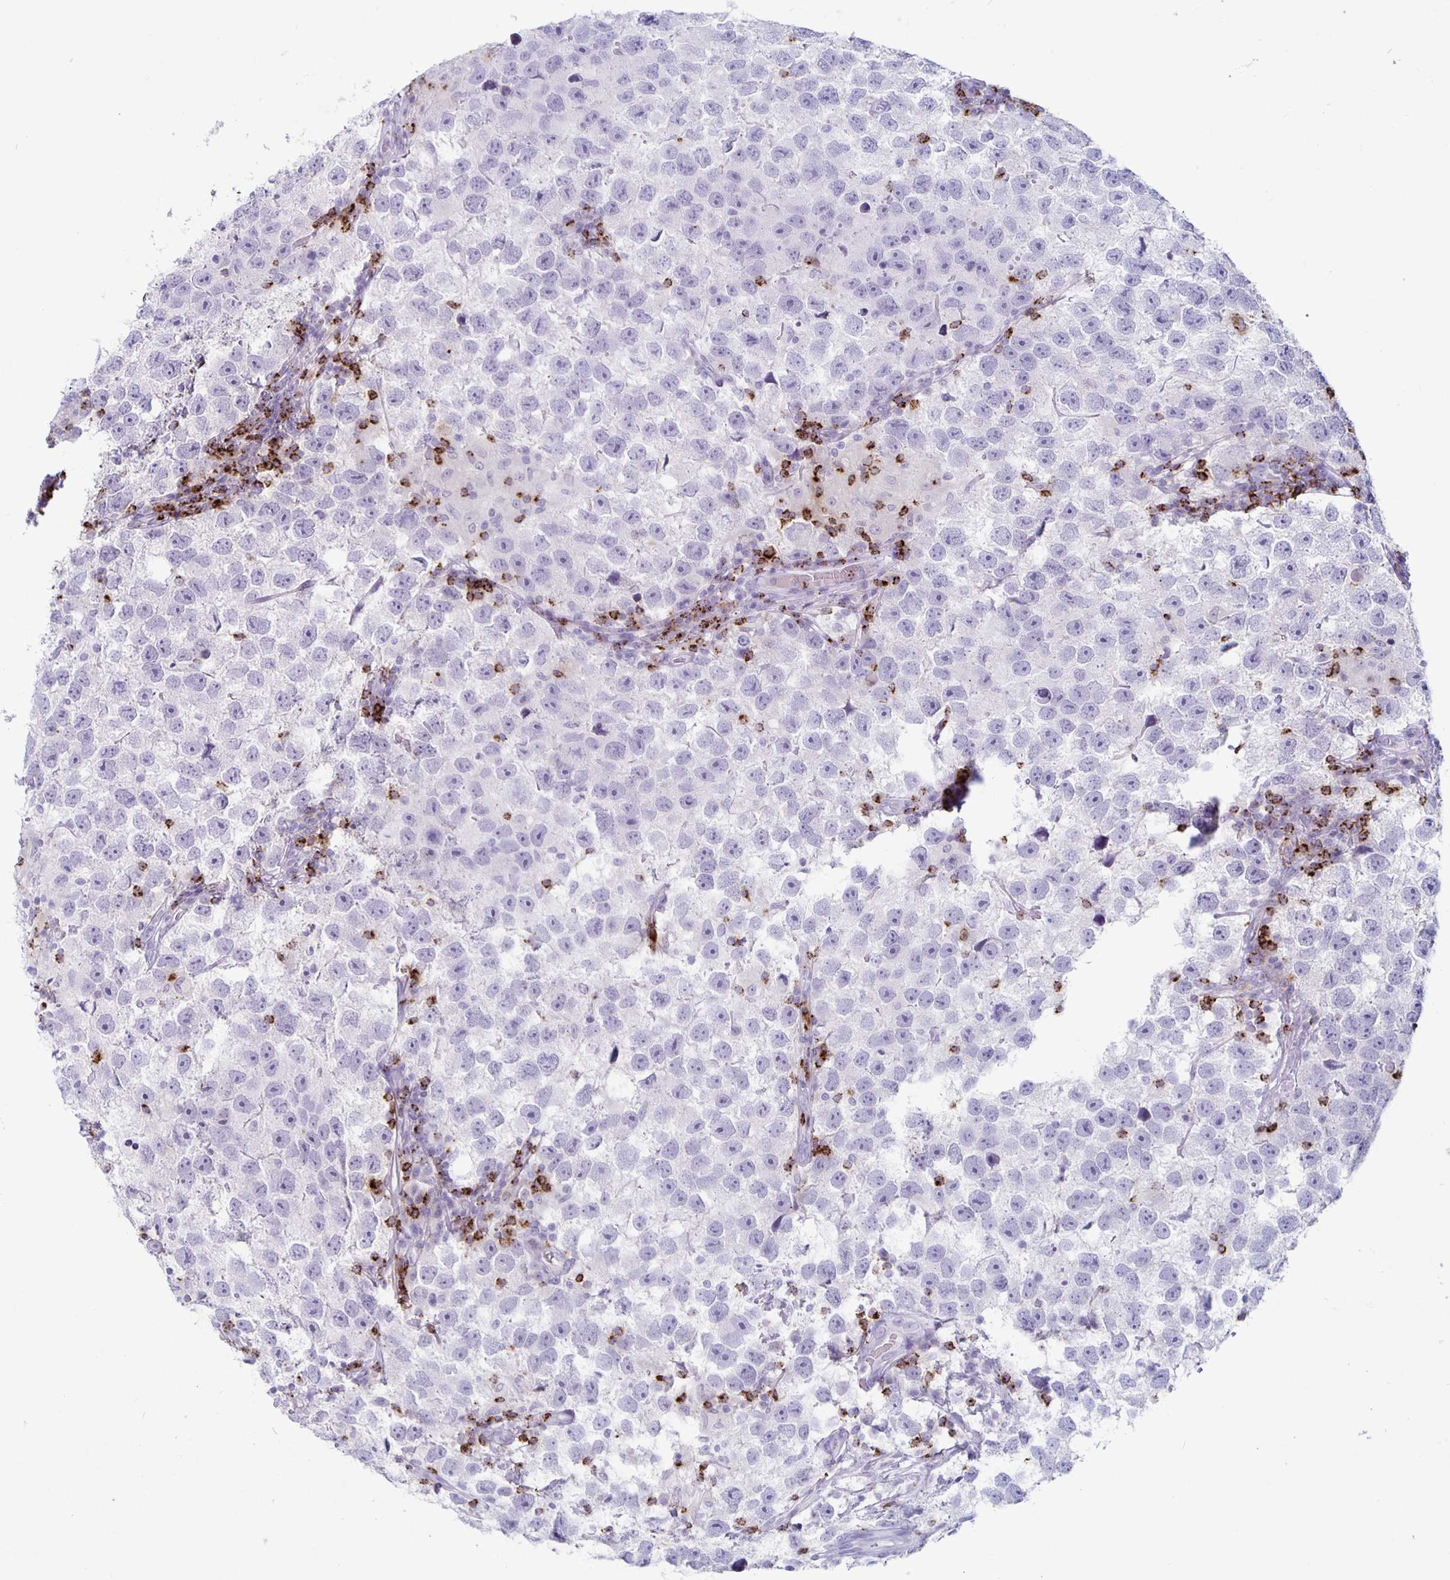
{"staining": {"intensity": "negative", "quantity": "none", "location": "none"}, "tissue": "testis cancer", "cell_type": "Tumor cells", "image_type": "cancer", "snomed": [{"axis": "morphology", "description": "Seminoma, NOS"}, {"axis": "topography", "description": "Testis"}], "caption": "Immunohistochemistry (IHC) micrograph of seminoma (testis) stained for a protein (brown), which reveals no expression in tumor cells.", "gene": "GZMK", "patient": {"sex": "male", "age": 26}}